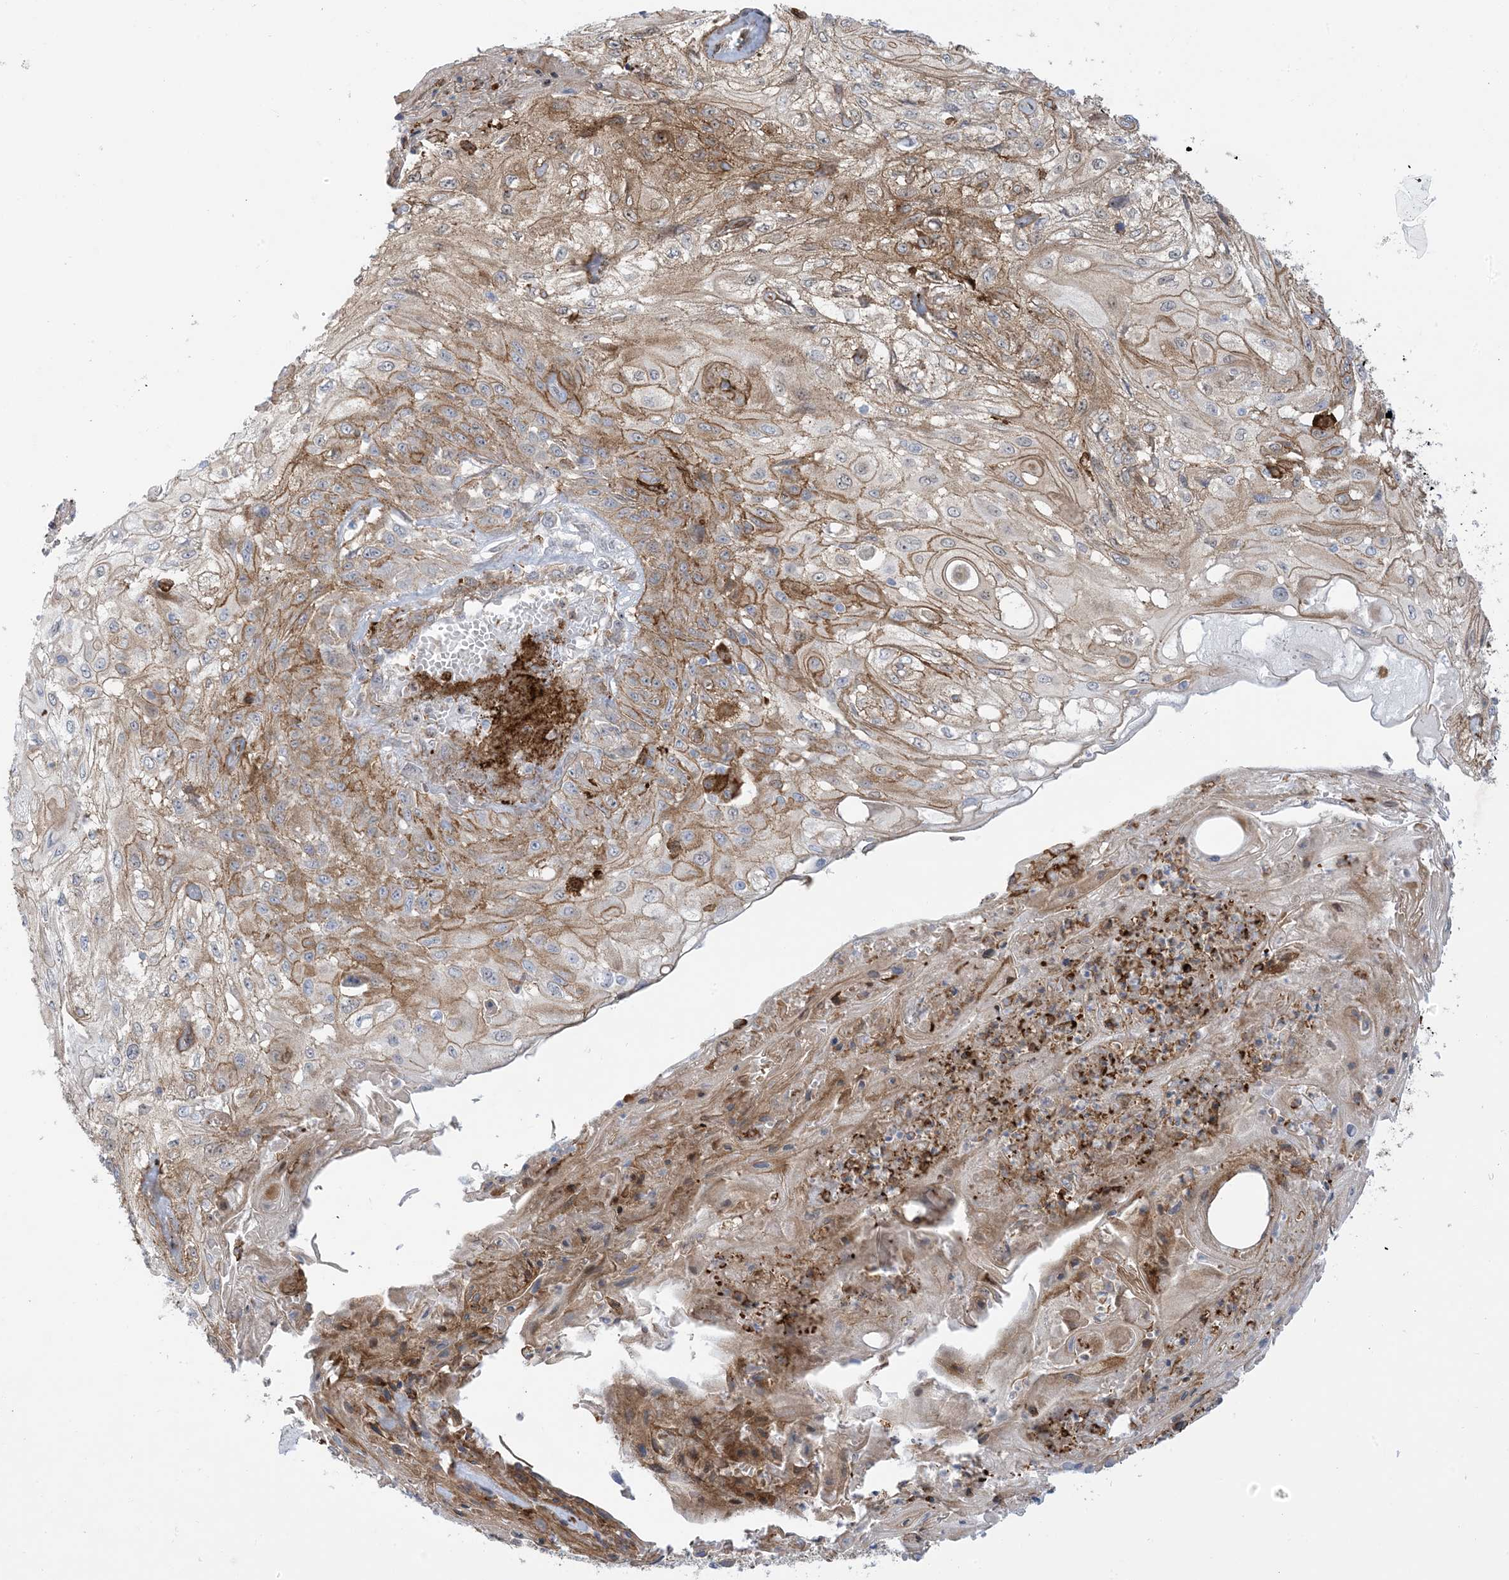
{"staining": {"intensity": "moderate", "quantity": ">75%", "location": "cytoplasmic/membranous"}, "tissue": "skin cancer", "cell_type": "Tumor cells", "image_type": "cancer", "snomed": [{"axis": "morphology", "description": "Squamous cell carcinoma, NOS"}, {"axis": "morphology", "description": "Squamous cell carcinoma, metastatic, NOS"}, {"axis": "topography", "description": "Skin"}, {"axis": "topography", "description": "Lymph node"}], "caption": "This micrograph shows immunohistochemistry (IHC) staining of human skin cancer (squamous cell carcinoma), with medium moderate cytoplasmic/membranous positivity in approximately >75% of tumor cells.", "gene": "ICMT", "patient": {"sex": "male", "age": 75}}